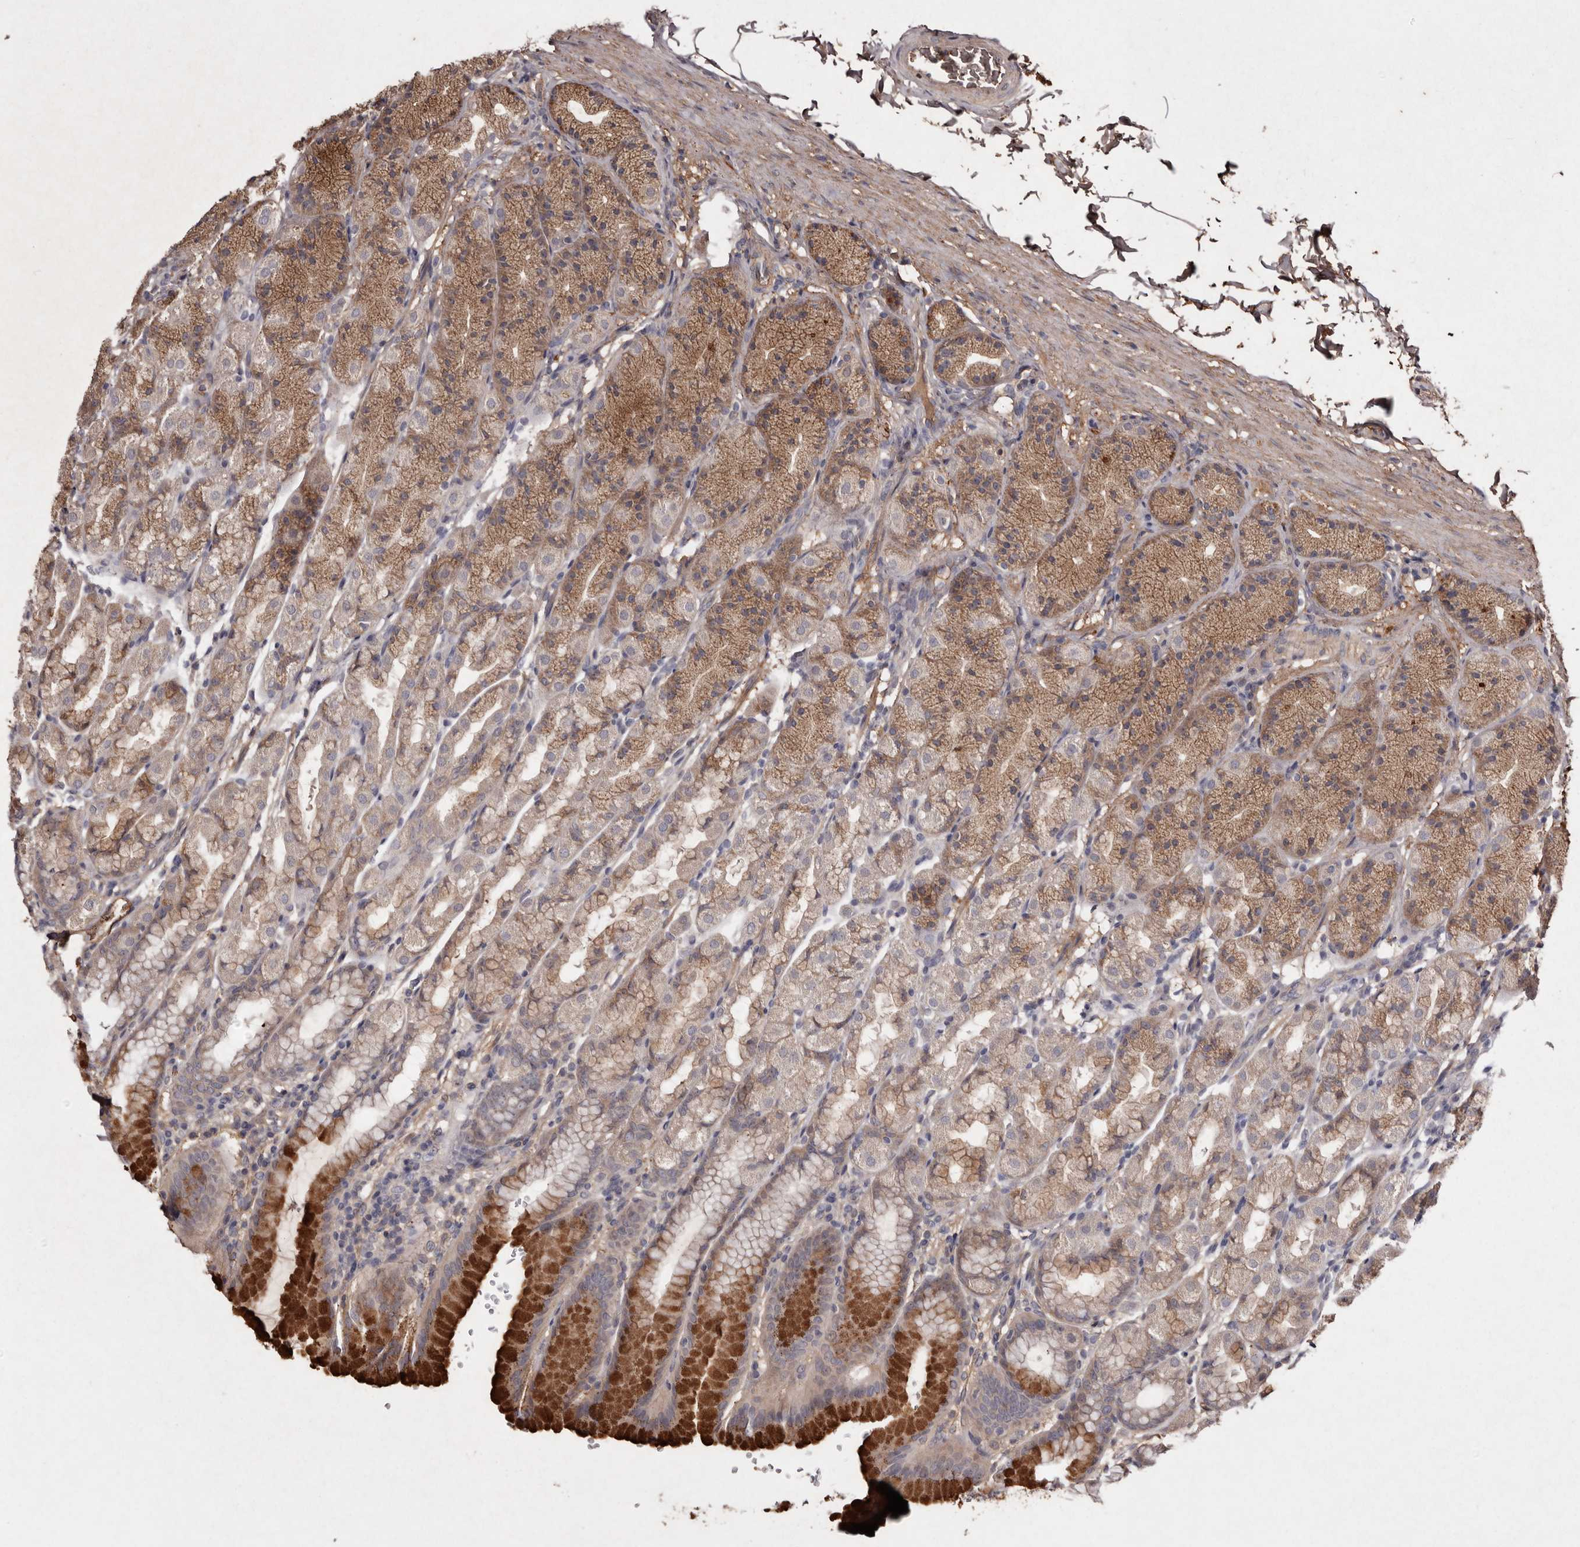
{"staining": {"intensity": "moderate", "quantity": ">75%", "location": "cytoplasmic/membranous"}, "tissue": "stomach", "cell_type": "Glandular cells", "image_type": "normal", "snomed": [{"axis": "morphology", "description": "Normal tissue, NOS"}, {"axis": "topography", "description": "Stomach"}], "caption": "Immunohistochemistry (IHC) image of benign stomach: stomach stained using IHC reveals medium levels of moderate protein expression localized specifically in the cytoplasmic/membranous of glandular cells, appearing as a cytoplasmic/membranous brown color.", "gene": "CYP1B1", "patient": {"sex": "male", "age": 42}}